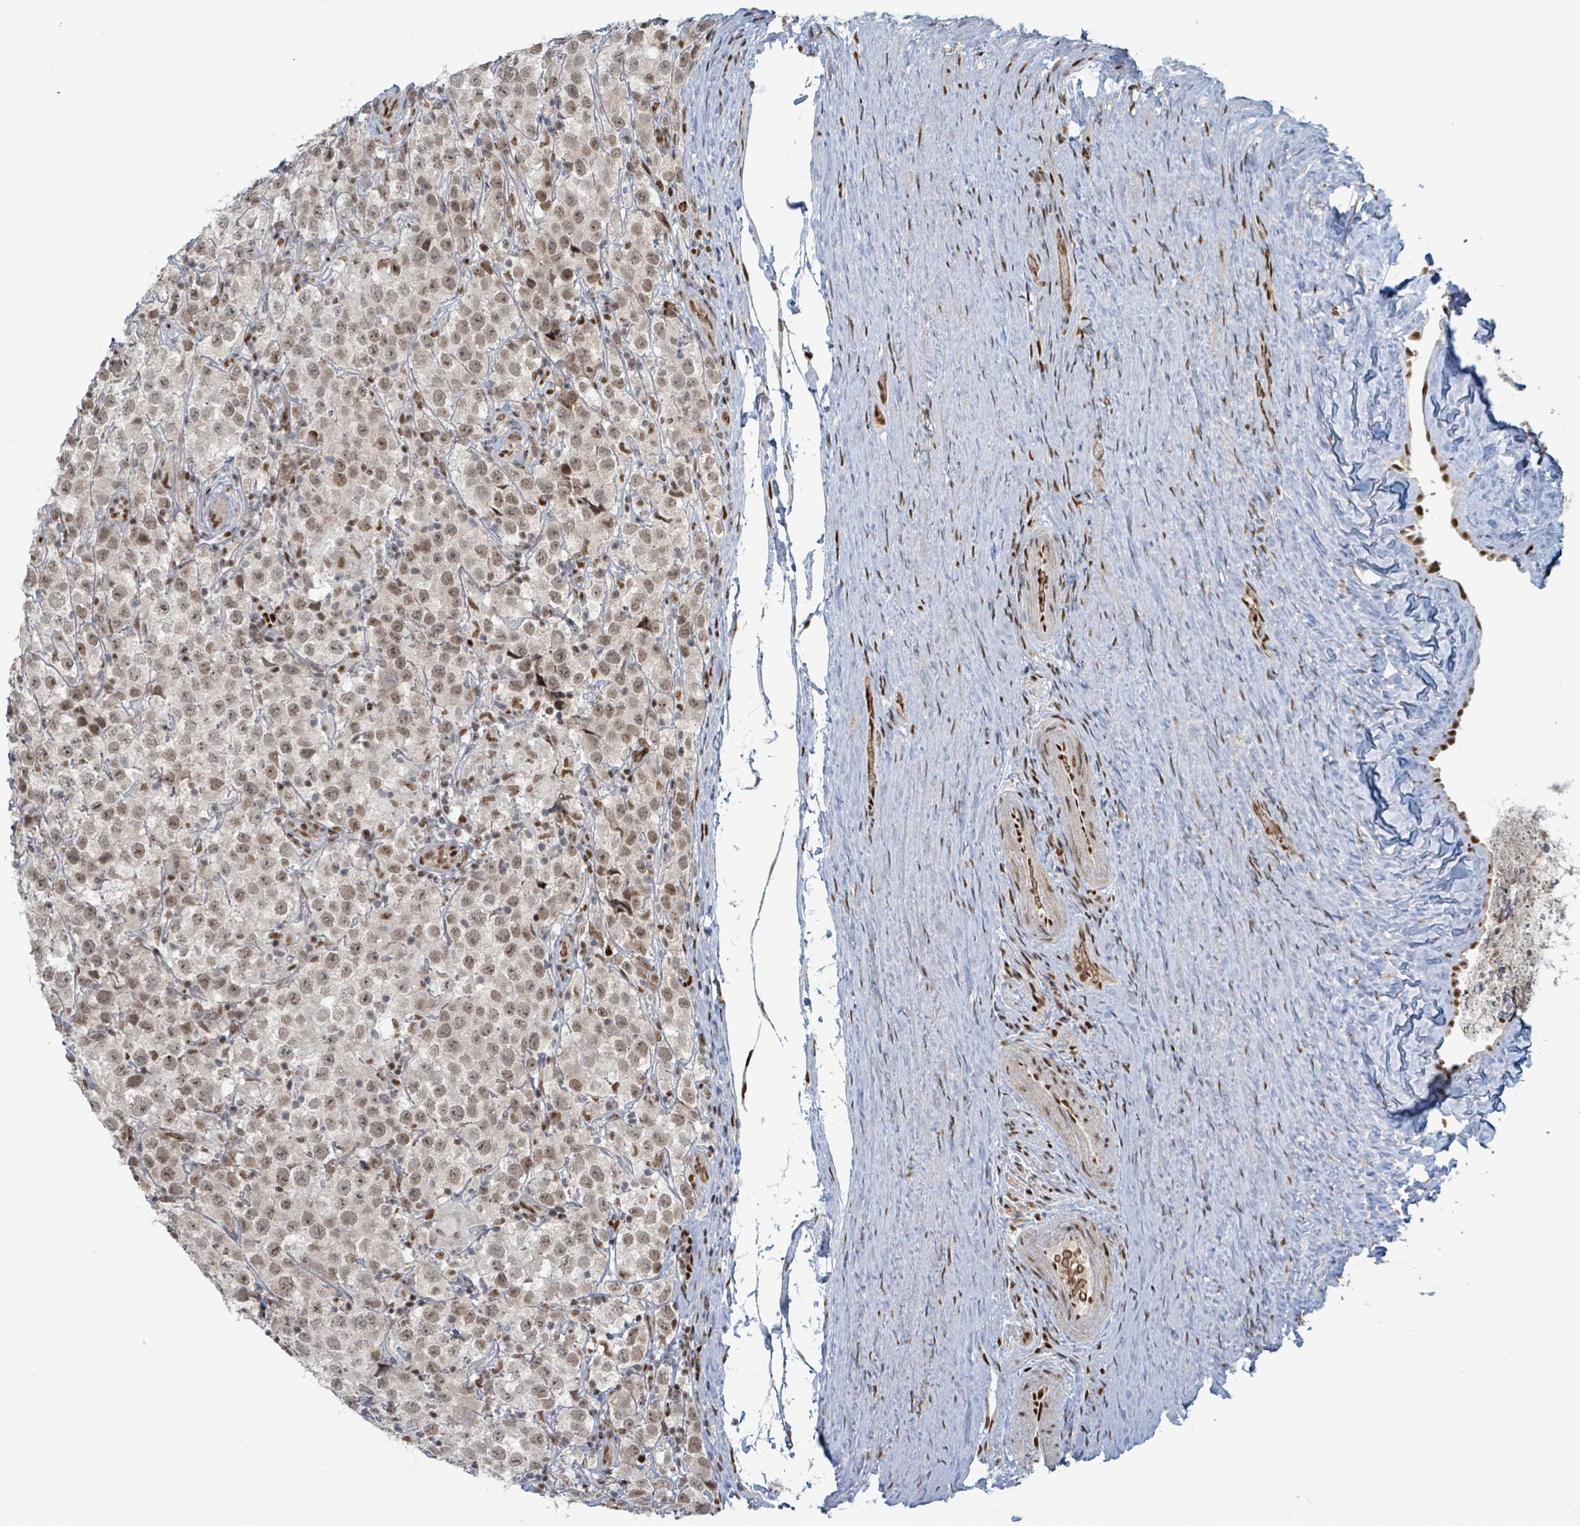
{"staining": {"intensity": "moderate", "quantity": ">75%", "location": "nuclear"}, "tissue": "testis cancer", "cell_type": "Tumor cells", "image_type": "cancer", "snomed": [{"axis": "morphology", "description": "Seminoma, NOS"}, {"axis": "morphology", "description": "Carcinoma, Embryonal, NOS"}, {"axis": "topography", "description": "Testis"}], "caption": "Protein expression analysis of embryonal carcinoma (testis) shows moderate nuclear staining in about >75% of tumor cells.", "gene": "KLF3", "patient": {"sex": "male", "age": 41}}